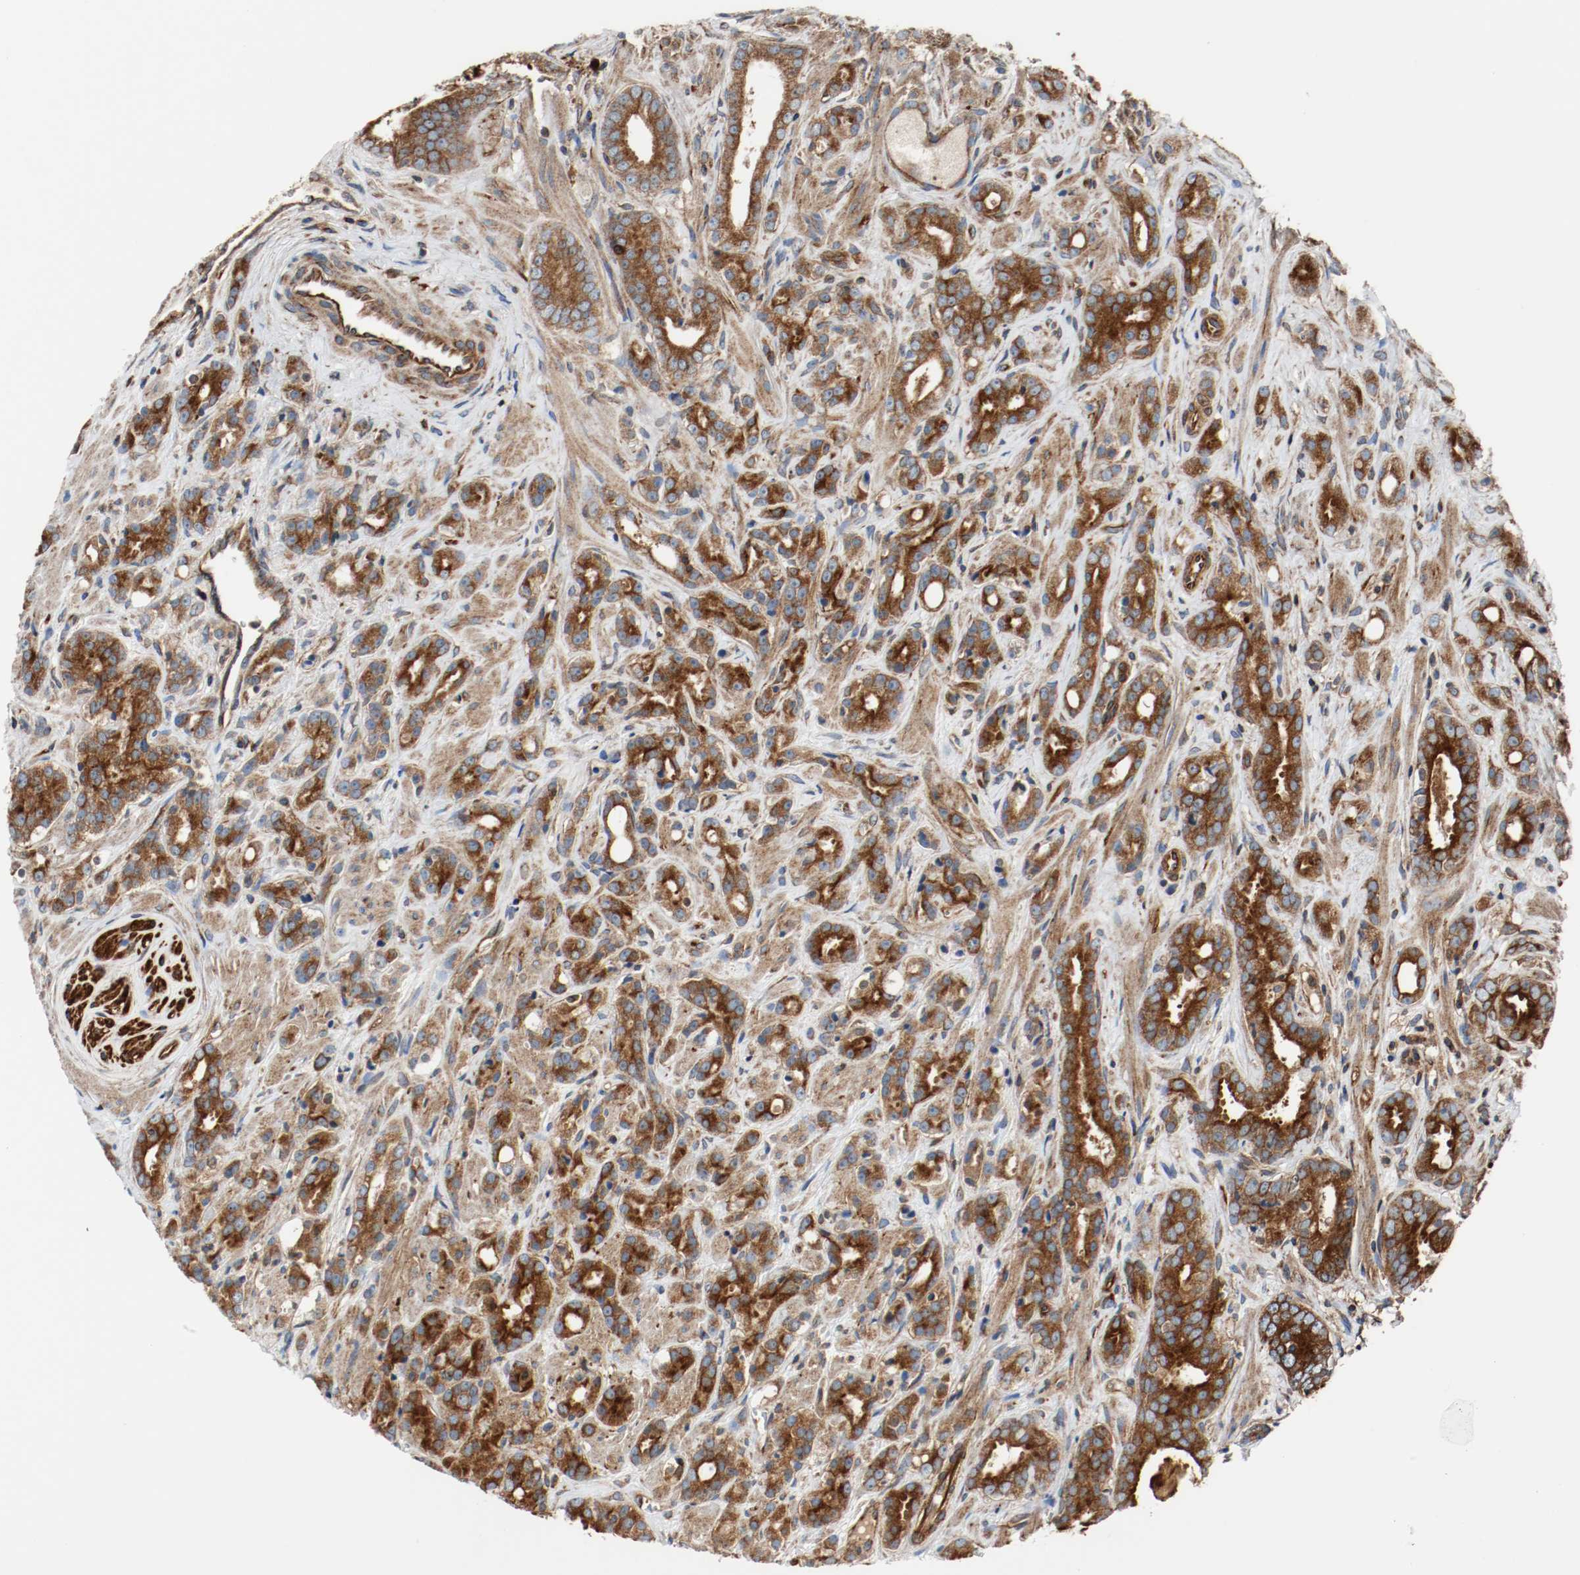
{"staining": {"intensity": "strong", "quantity": ">75%", "location": "cytoplasmic/membranous"}, "tissue": "prostate cancer", "cell_type": "Tumor cells", "image_type": "cancer", "snomed": [{"axis": "morphology", "description": "Adenocarcinoma, Low grade"}, {"axis": "topography", "description": "Prostate"}], "caption": "Immunohistochemical staining of low-grade adenocarcinoma (prostate) shows high levels of strong cytoplasmic/membranous expression in approximately >75% of tumor cells.", "gene": "TUBA3D", "patient": {"sex": "male", "age": 57}}